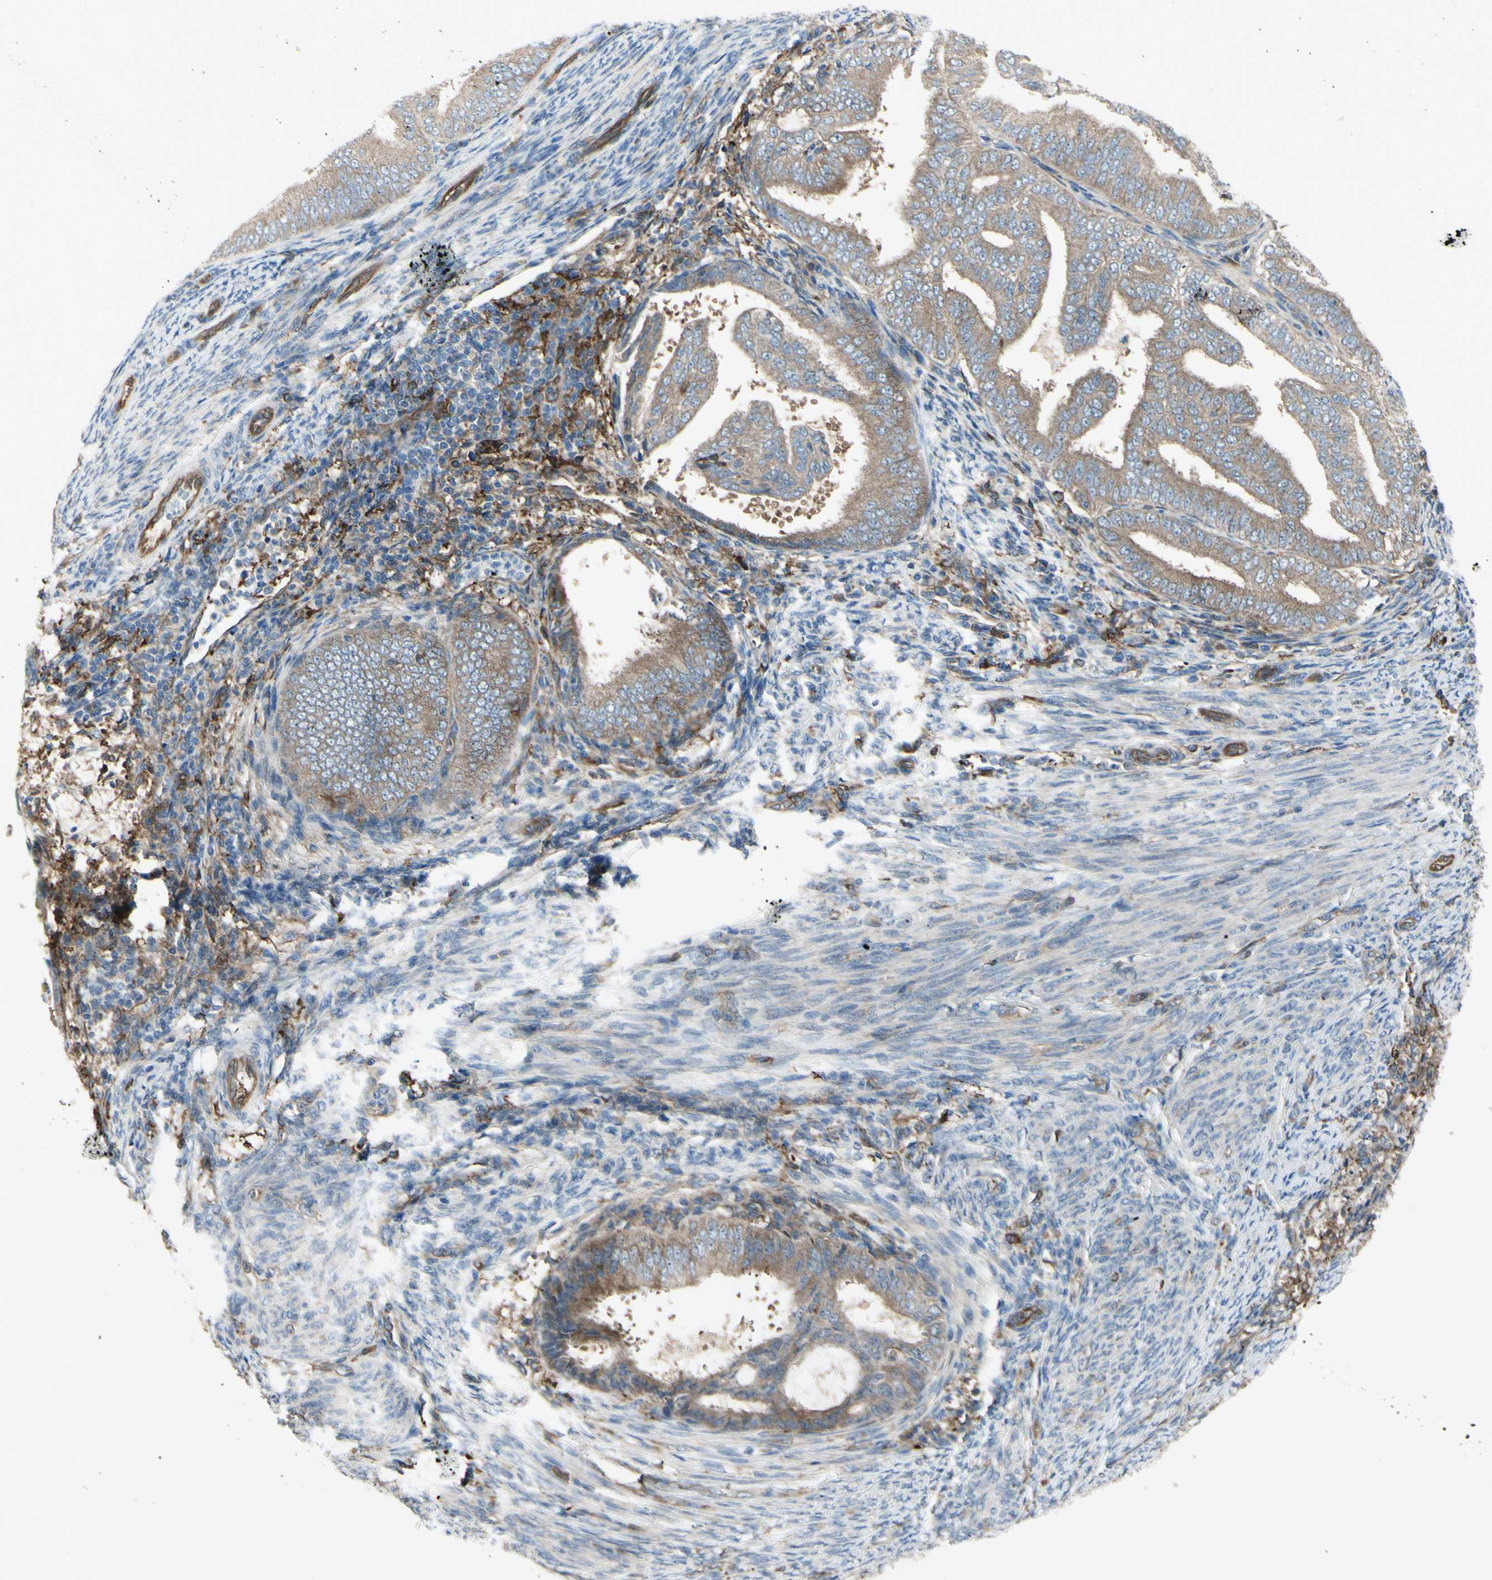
{"staining": {"intensity": "weak", "quantity": ">75%", "location": "cytoplasmic/membranous"}, "tissue": "endometrial cancer", "cell_type": "Tumor cells", "image_type": "cancer", "snomed": [{"axis": "morphology", "description": "Adenocarcinoma, NOS"}, {"axis": "topography", "description": "Endometrium"}], "caption": "Immunohistochemical staining of human endometrial cancer (adenocarcinoma) displays low levels of weak cytoplasmic/membranous protein staining in about >75% of tumor cells. (DAB = brown stain, brightfield microscopy at high magnification).", "gene": "IGSF9B", "patient": {"sex": "female", "age": 58}}